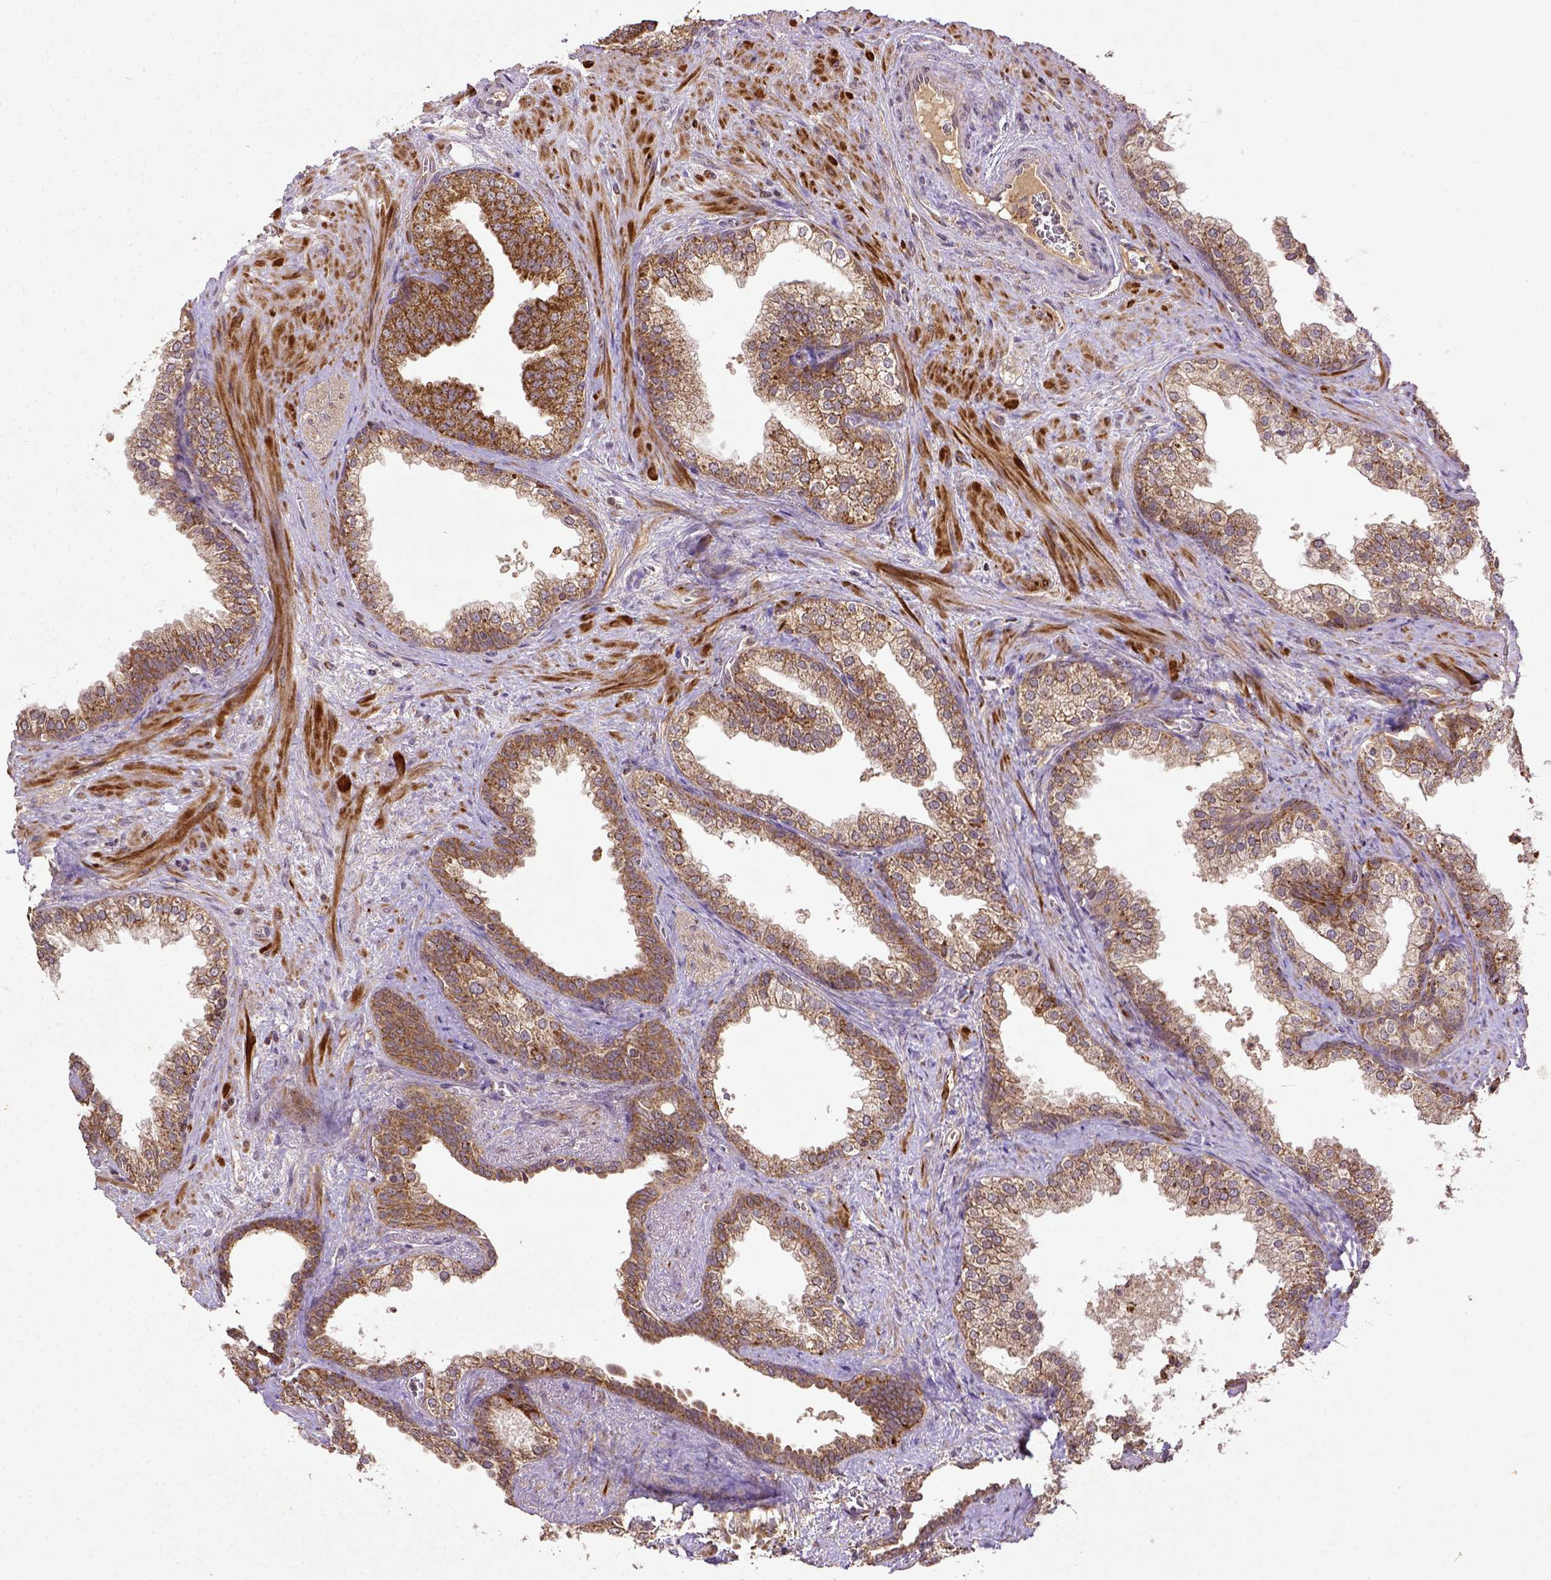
{"staining": {"intensity": "moderate", "quantity": ">75%", "location": "cytoplasmic/membranous"}, "tissue": "prostate", "cell_type": "Glandular cells", "image_type": "normal", "snomed": [{"axis": "morphology", "description": "Normal tissue, NOS"}, {"axis": "topography", "description": "Prostate"}], "caption": "A photomicrograph of prostate stained for a protein displays moderate cytoplasmic/membranous brown staining in glandular cells. Using DAB (3,3'-diaminobenzidine) (brown) and hematoxylin (blue) stains, captured at high magnification using brightfield microscopy.", "gene": "MT", "patient": {"sex": "male", "age": 79}}